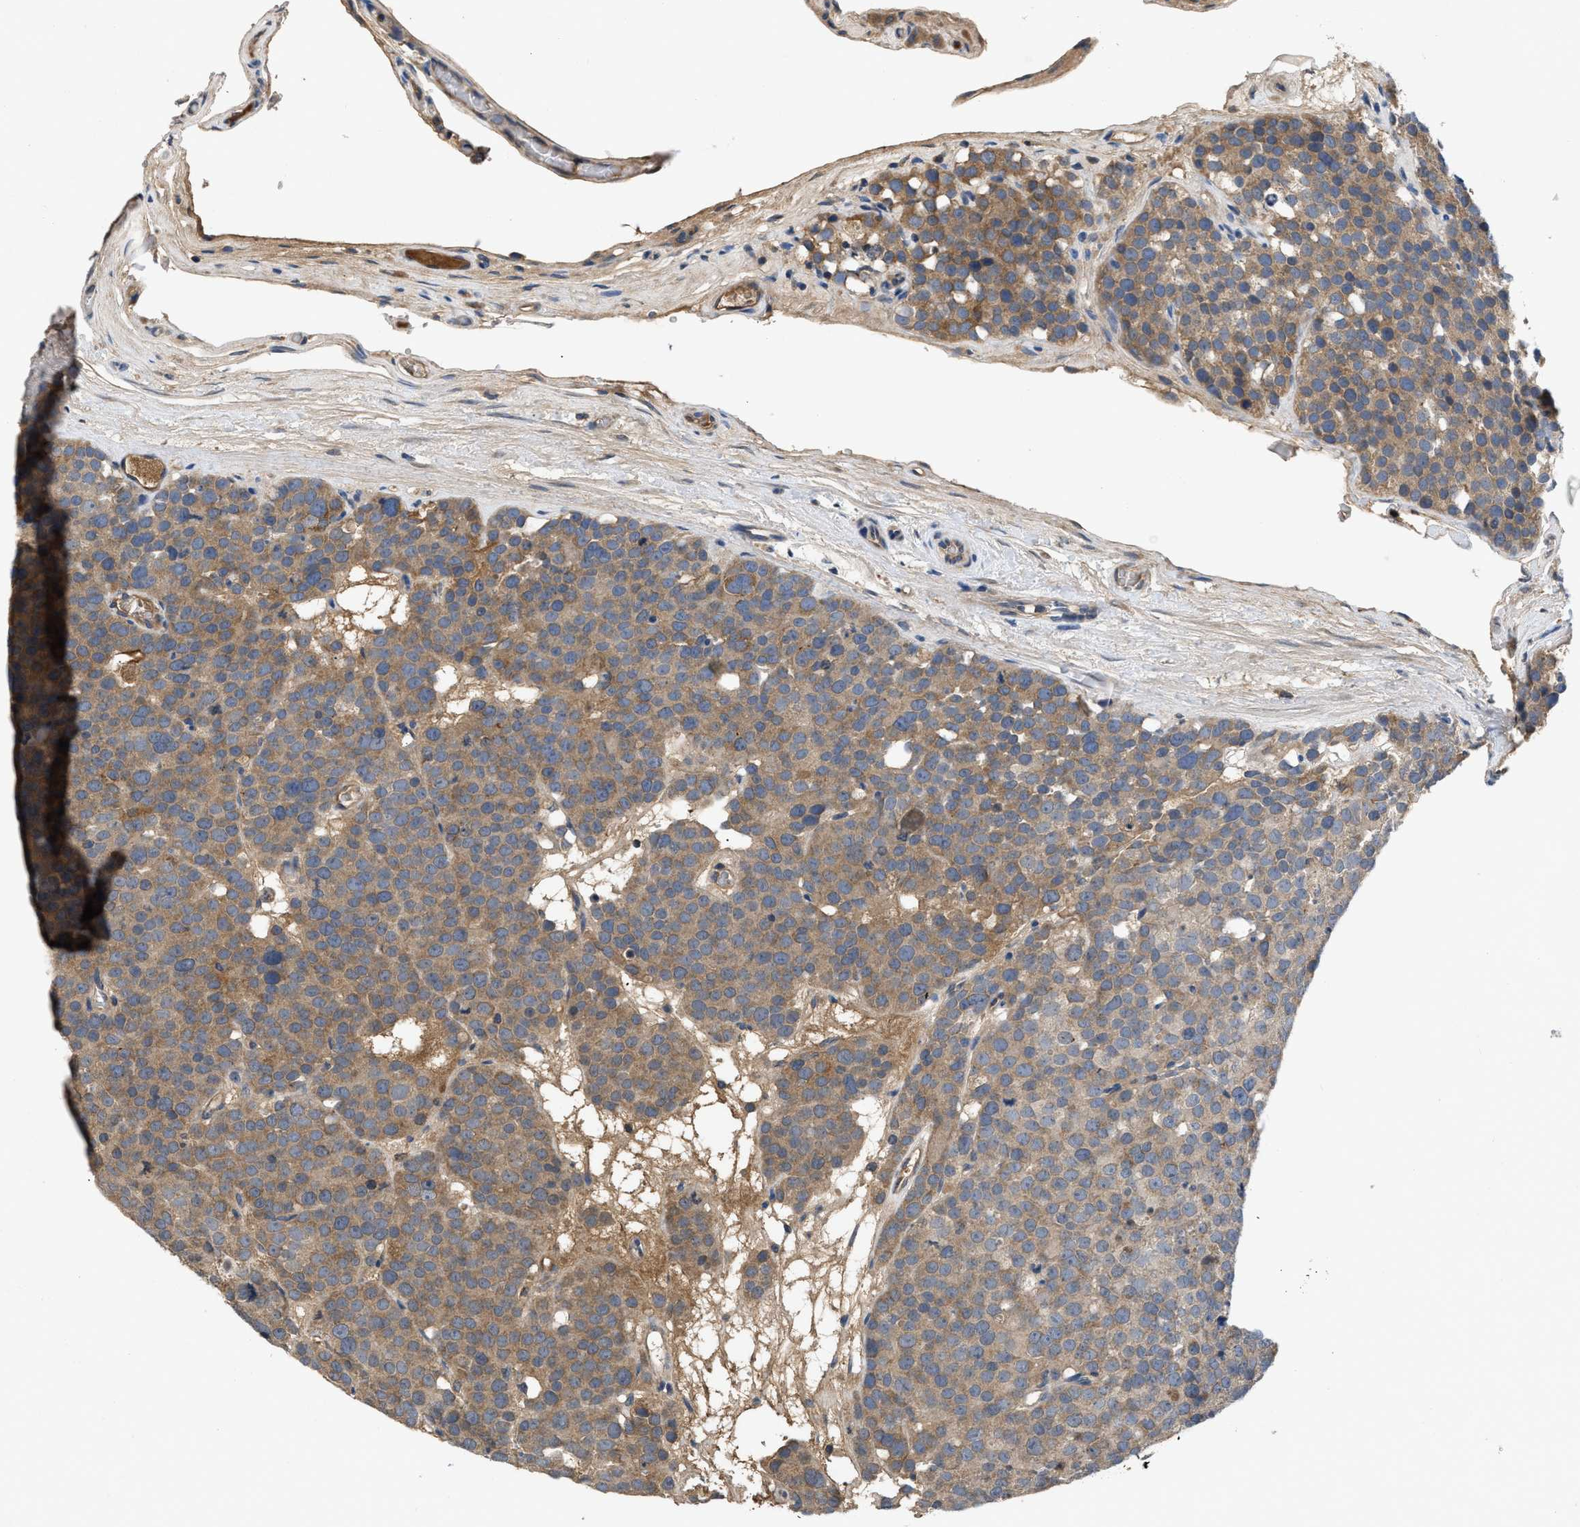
{"staining": {"intensity": "moderate", "quantity": ">75%", "location": "cytoplasmic/membranous"}, "tissue": "testis cancer", "cell_type": "Tumor cells", "image_type": "cancer", "snomed": [{"axis": "morphology", "description": "Seminoma, NOS"}, {"axis": "topography", "description": "Testis"}], "caption": "Testis cancer stained with a protein marker displays moderate staining in tumor cells.", "gene": "VPS4A", "patient": {"sex": "male", "age": 71}}